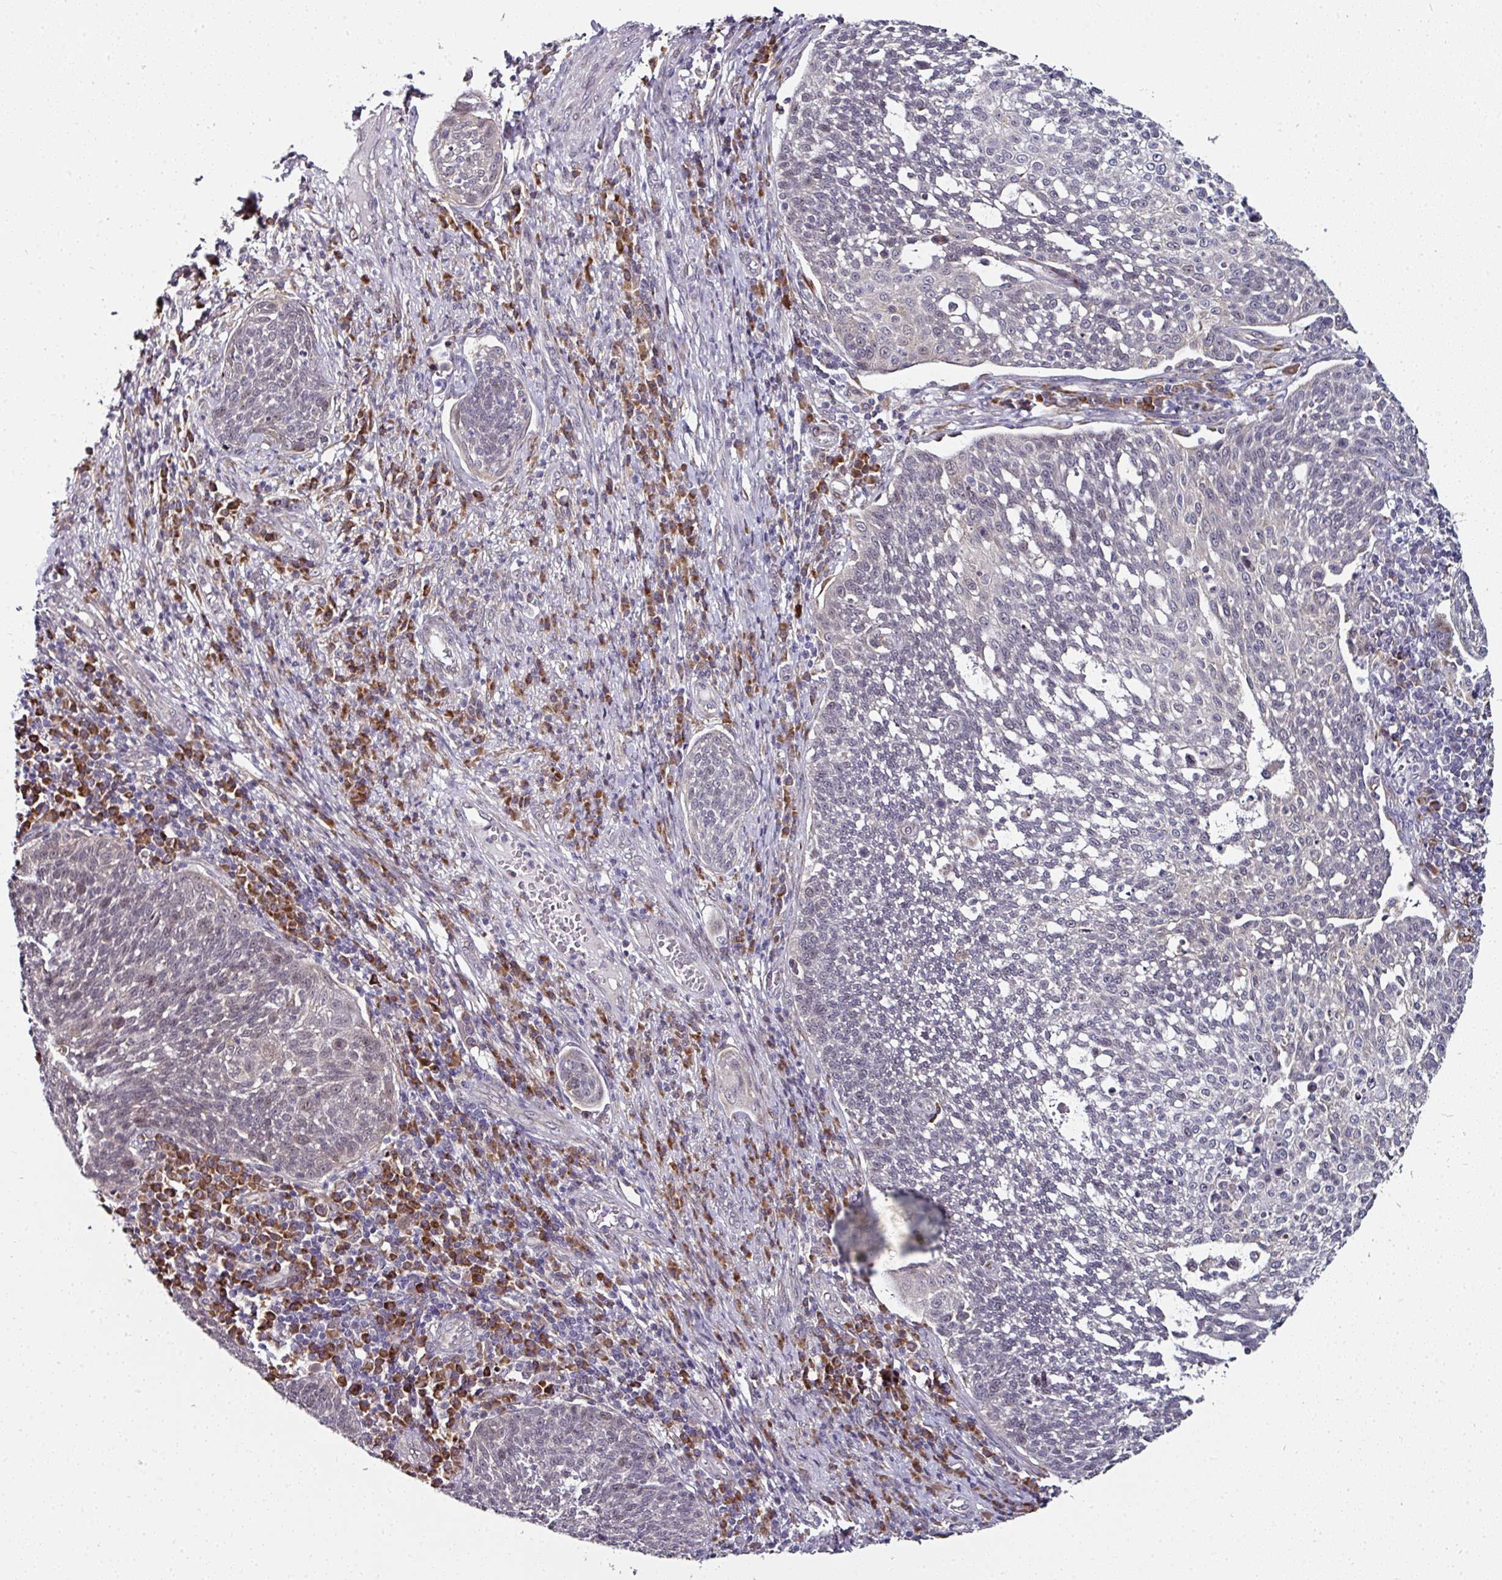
{"staining": {"intensity": "negative", "quantity": "none", "location": "none"}, "tissue": "cervical cancer", "cell_type": "Tumor cells", "image_type": "cancer", "snomed": [{"axis": "morphology", "description": "Squamous cell carcinoma, NOS"}, {"axis": "topography", "description": "Cervix"}], "caption": "Tumor cells show no significant protein expression in cervical cancer (squamous cell carcinoma).", "gene": "APOLD1", "patient": {"sex": "female", "age": 34}}